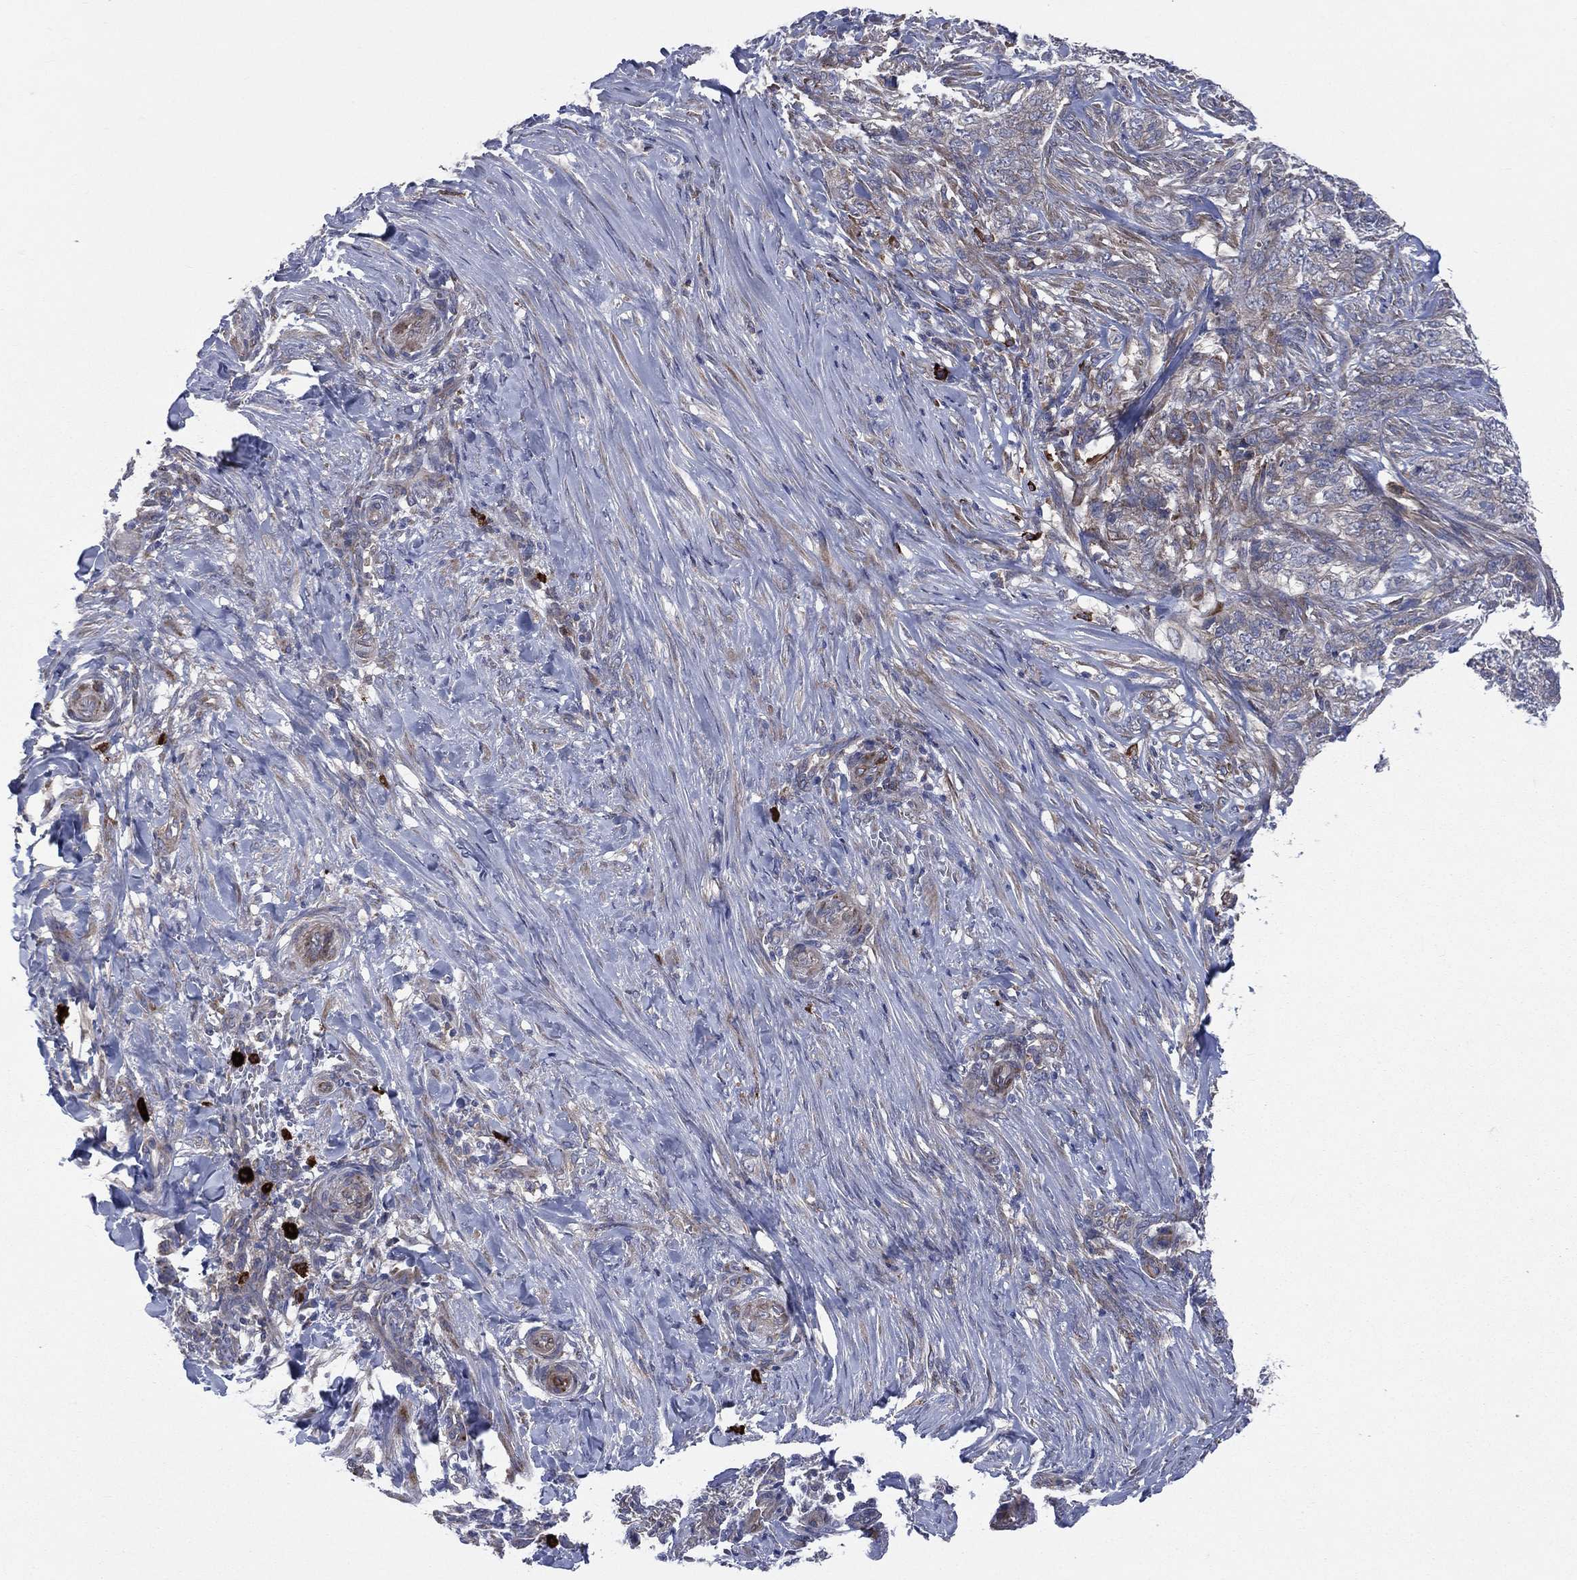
{"staining": {"intensity": "negative", "quantity": "none", "location": "none"}, "tissue": "skin cancer", "cell_type": "Tumor cells", "image_type": "cancer", "snomed": [{"axis": "morphology", "description": "Basal cell carcinoma"}, {"axis": "topography", "description": "Skin"}], "caption": "Tumor cells are negative for brown protein staining in skin cancer (basal cell carcinoma). (Brightfield microscopy of DAB immunohistochemistry at high magnification).", "gene": "CCDC159", "patient": {"sex": "female", "age": 69}}